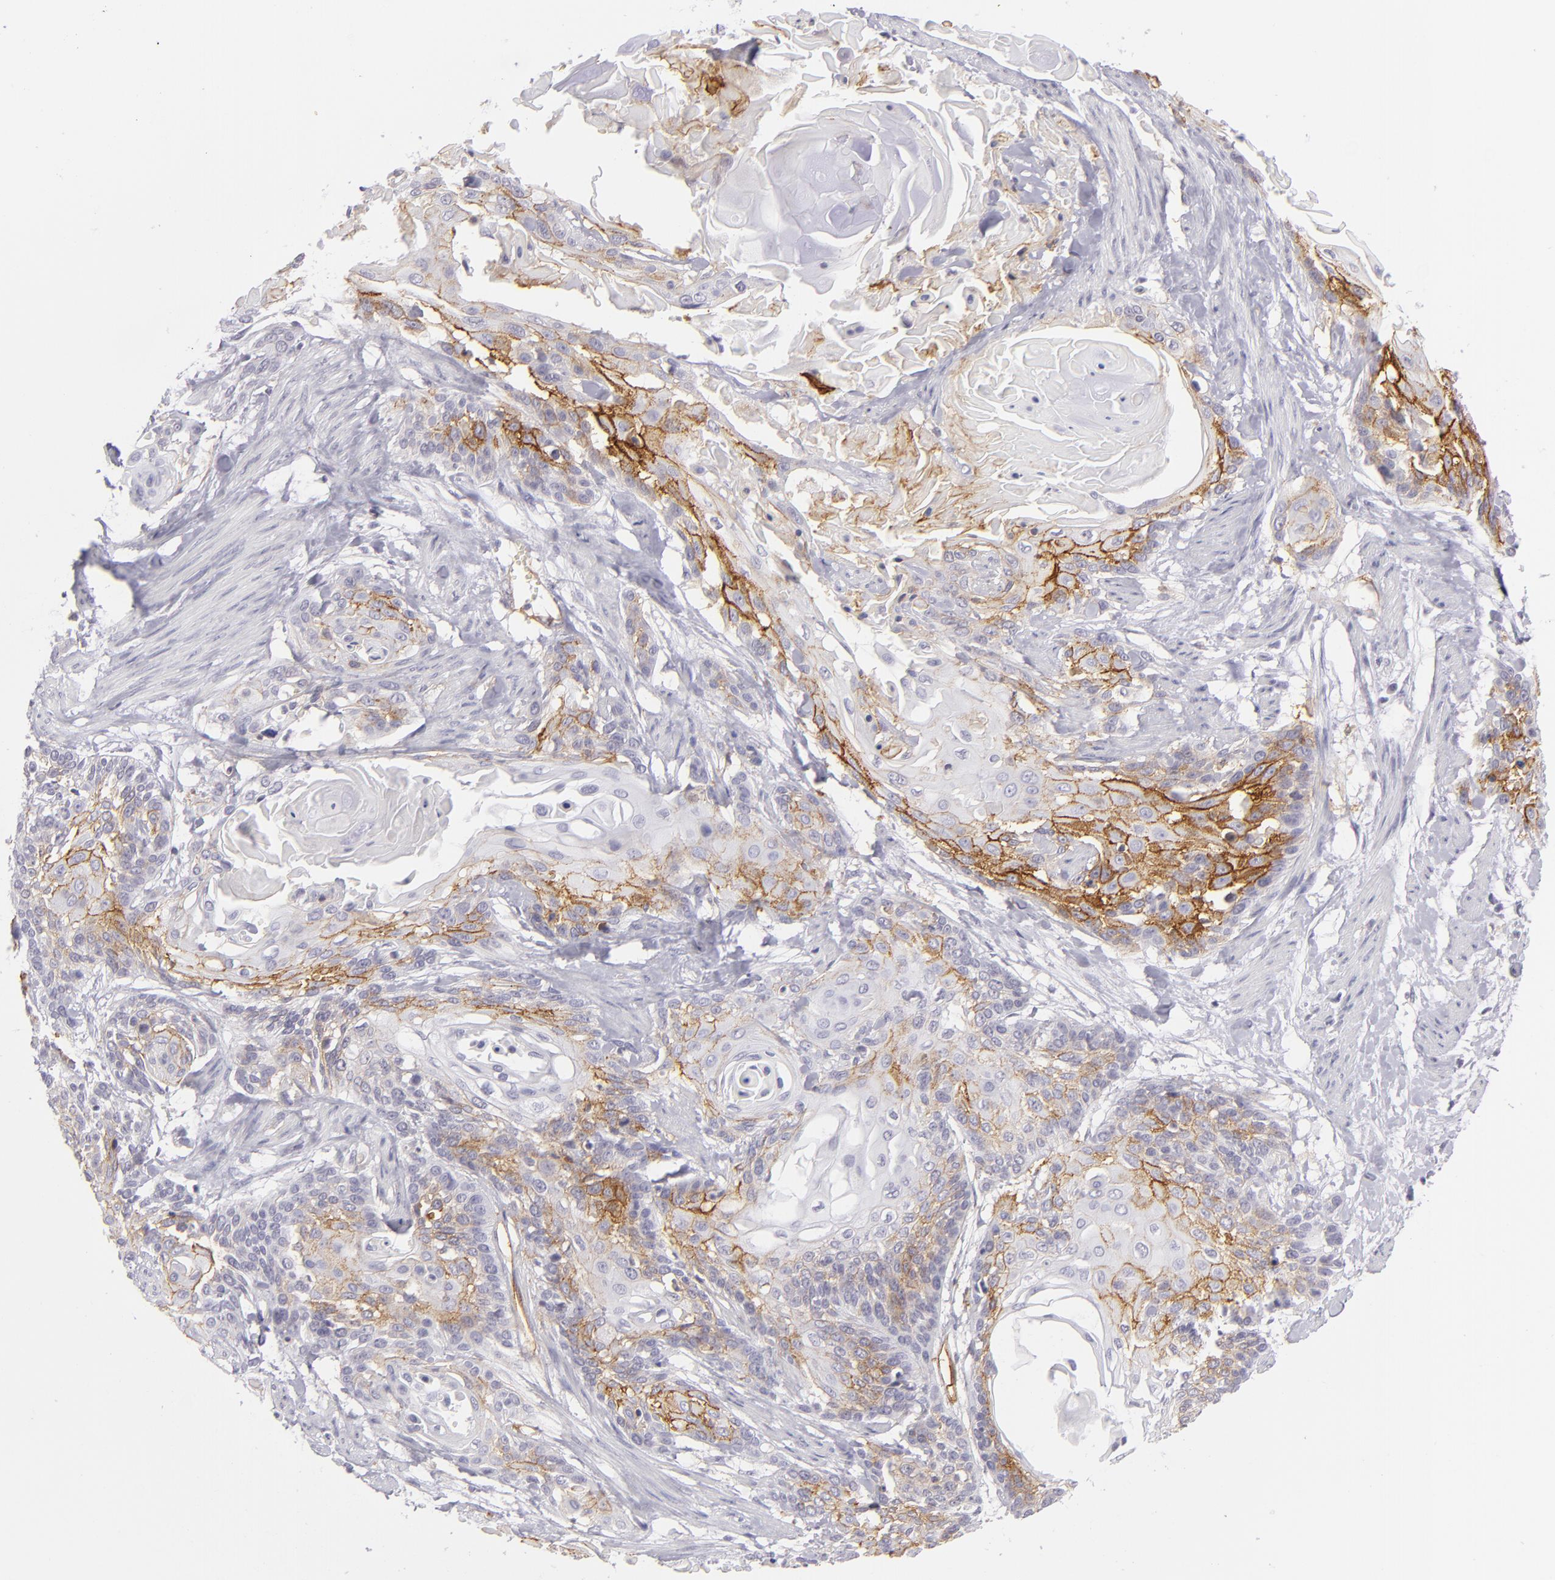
{"staining": {"intensity": "moderate", "quantity": "25%-75%", "location": "cytoplasmic/membranous"}, "tissue": "cervical cancer", "cell_type": "Tumor cells", "image_type": "cancer", "snomed": [{"axis": "morphology", "description": "Squamous cell carcinoma, NOS"}, {"axis": "topography", "description": "Cervix"}], "caption": "DAB (3,3'-diaminobenzidine) immunohistochemical staining of squamous cell carcinoma (cervical) reveals moderate cytoplasmic/membranous protein expression in approximately 25%-75% of tumor cells.", "gene": "THBD", "patient": {"sex": "female", "age": 57}}